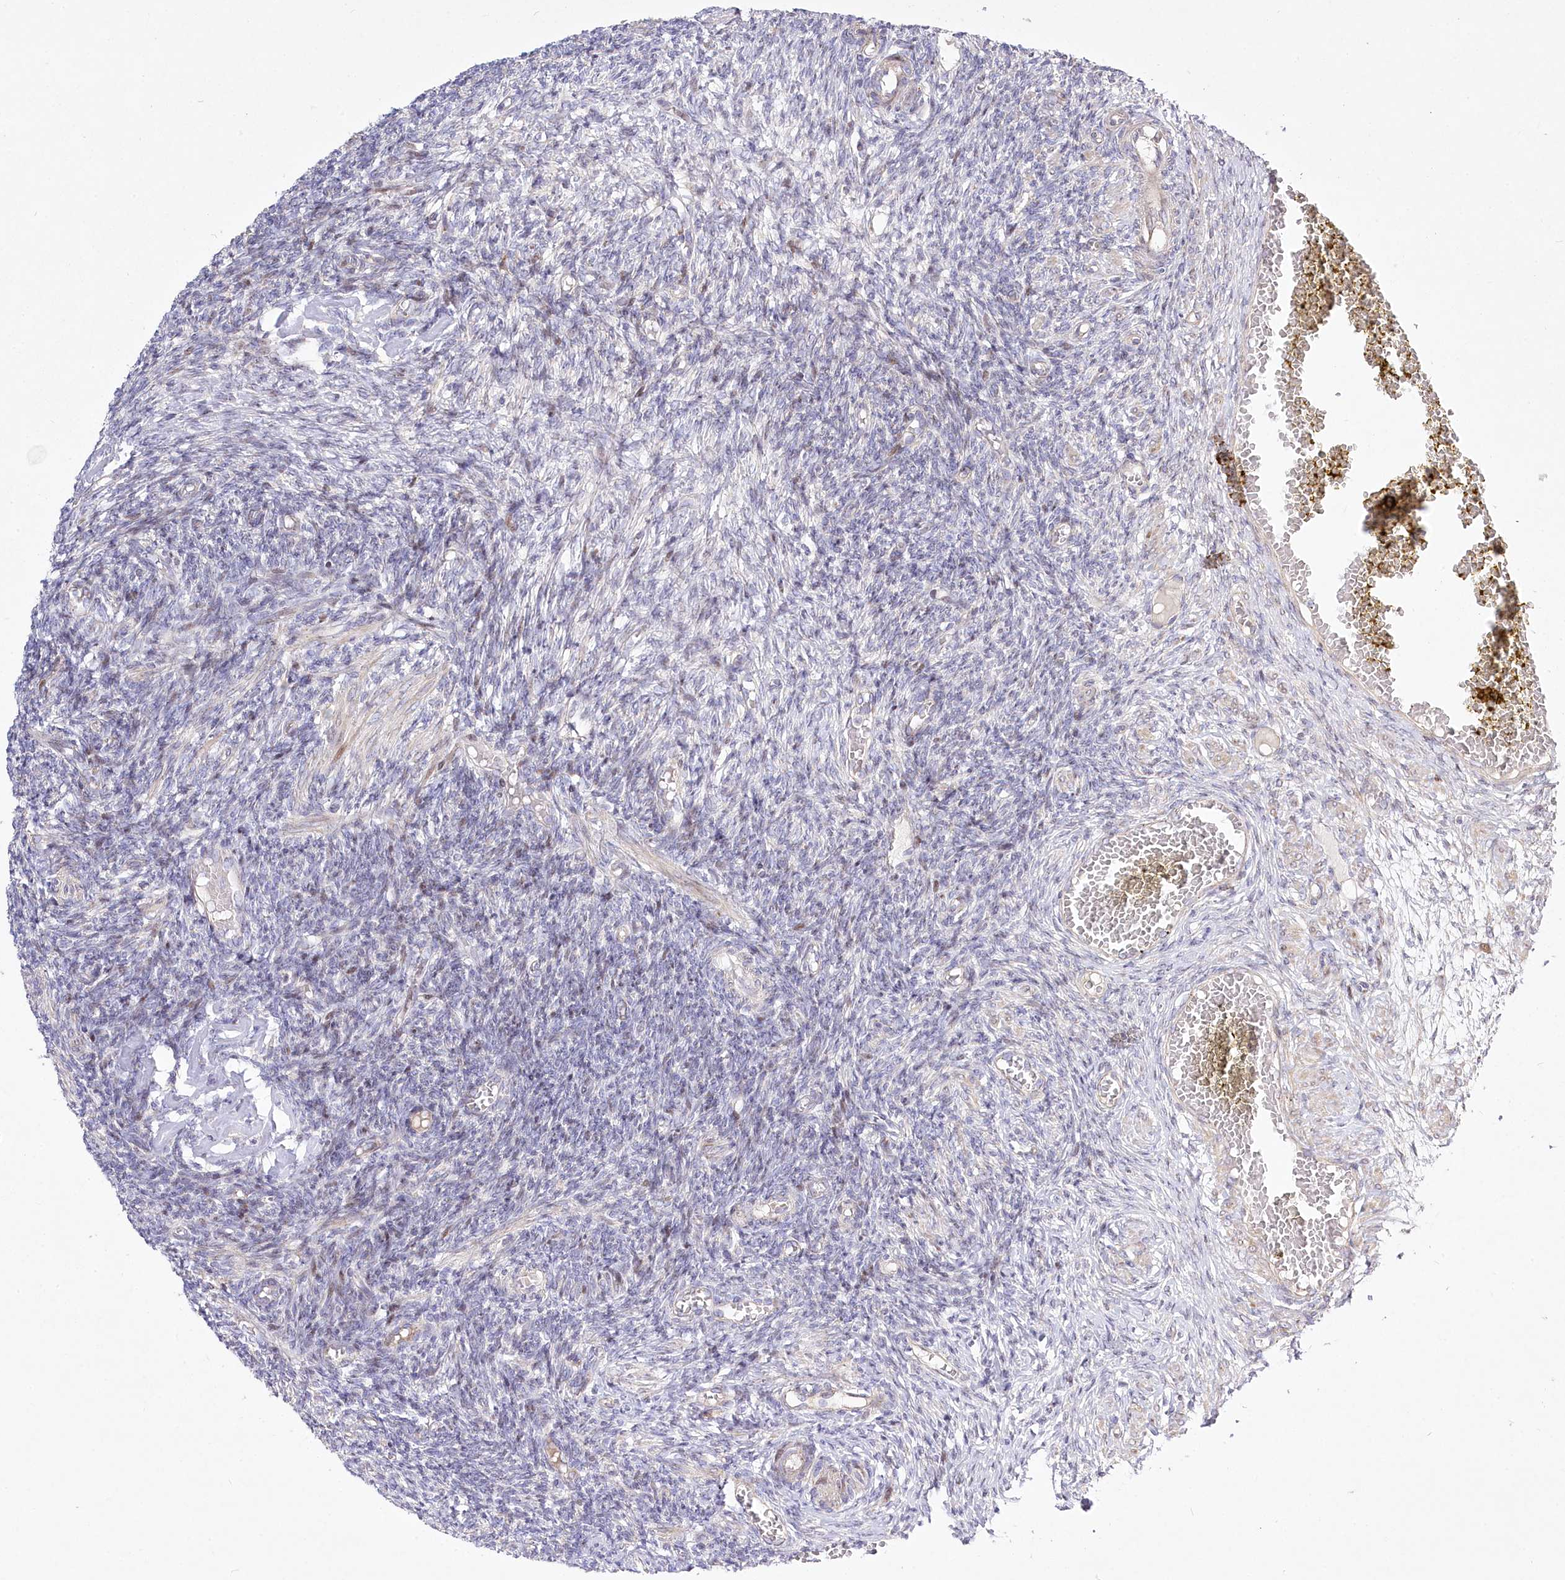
{"staining": {"intensity": "negative", "quantity": "none", "location": "none"}, "tissue": "ovary", "cell_type": "Ovarian stroma cells", "image_type": "normal", "snomed": [{"axis": "morphology", "description": "Normal tissue, NOS"}, {"axis": "topography", "description": "Ovary"}], "caption": "The micrograph exhibits no staining of ovarian stroma cells in benign ovary.", "gene": "CEP164", "patient": {"sex": "female", "age": 27}}